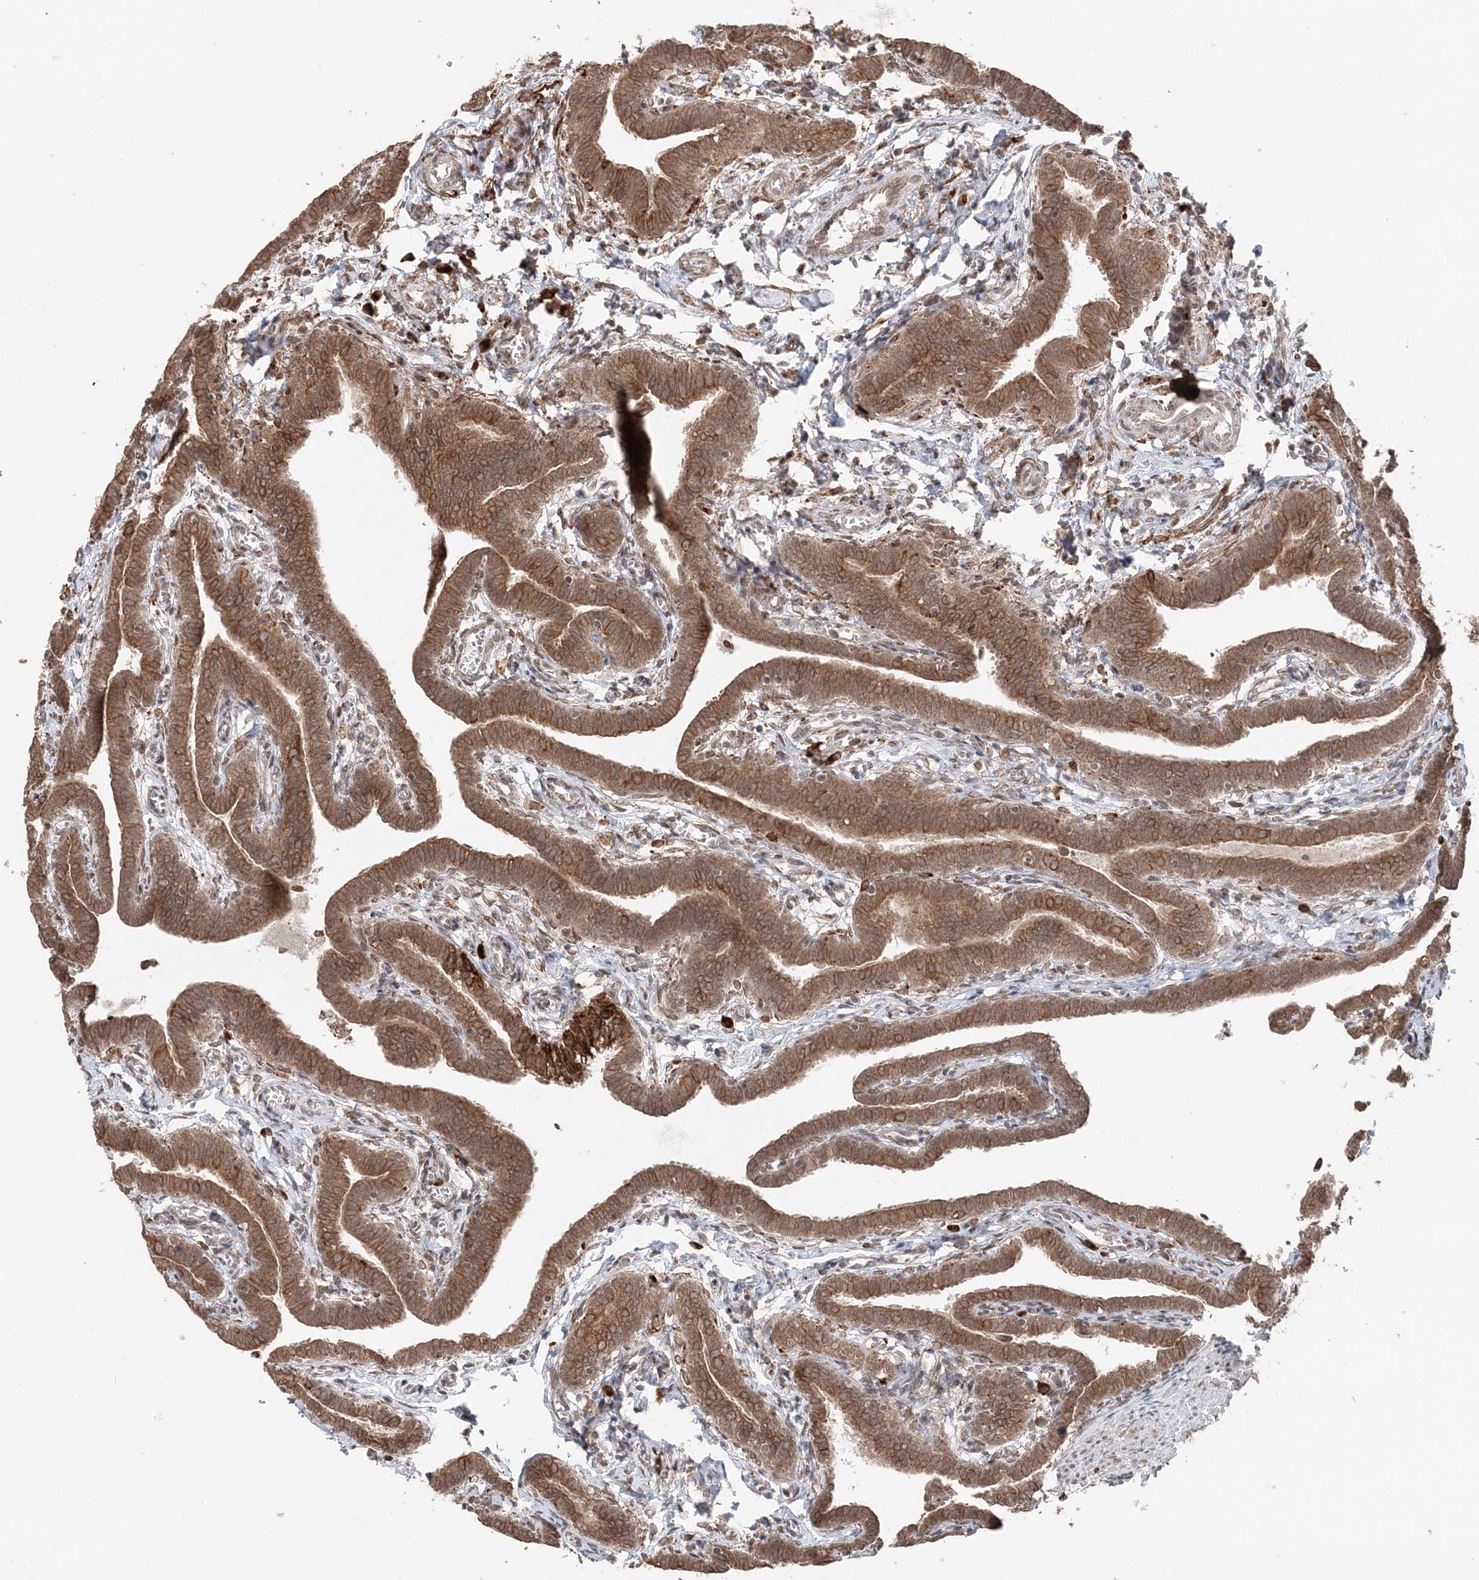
{"staining": {"intensity": "strong", "quantity": ">75%", "location": "cytoplasmic/membranous"}, "tissue": "fallopian tube", "cell_type": "Glandular cells", "image_type": "normal", "snomed": [{"axis": "morphology", "description": "Normal tissue, NOS"}, {"axis": "topography", "description": "Fallopian tube"}], "caption": "Immunohistochemical staining of normal fallopian tube reveals high levels of strong cytoplasmic/membranous positivity in approximately >75% of glandular cells.", "gene": "TMED10", "patient": {"sex": "female", "age": 36}}